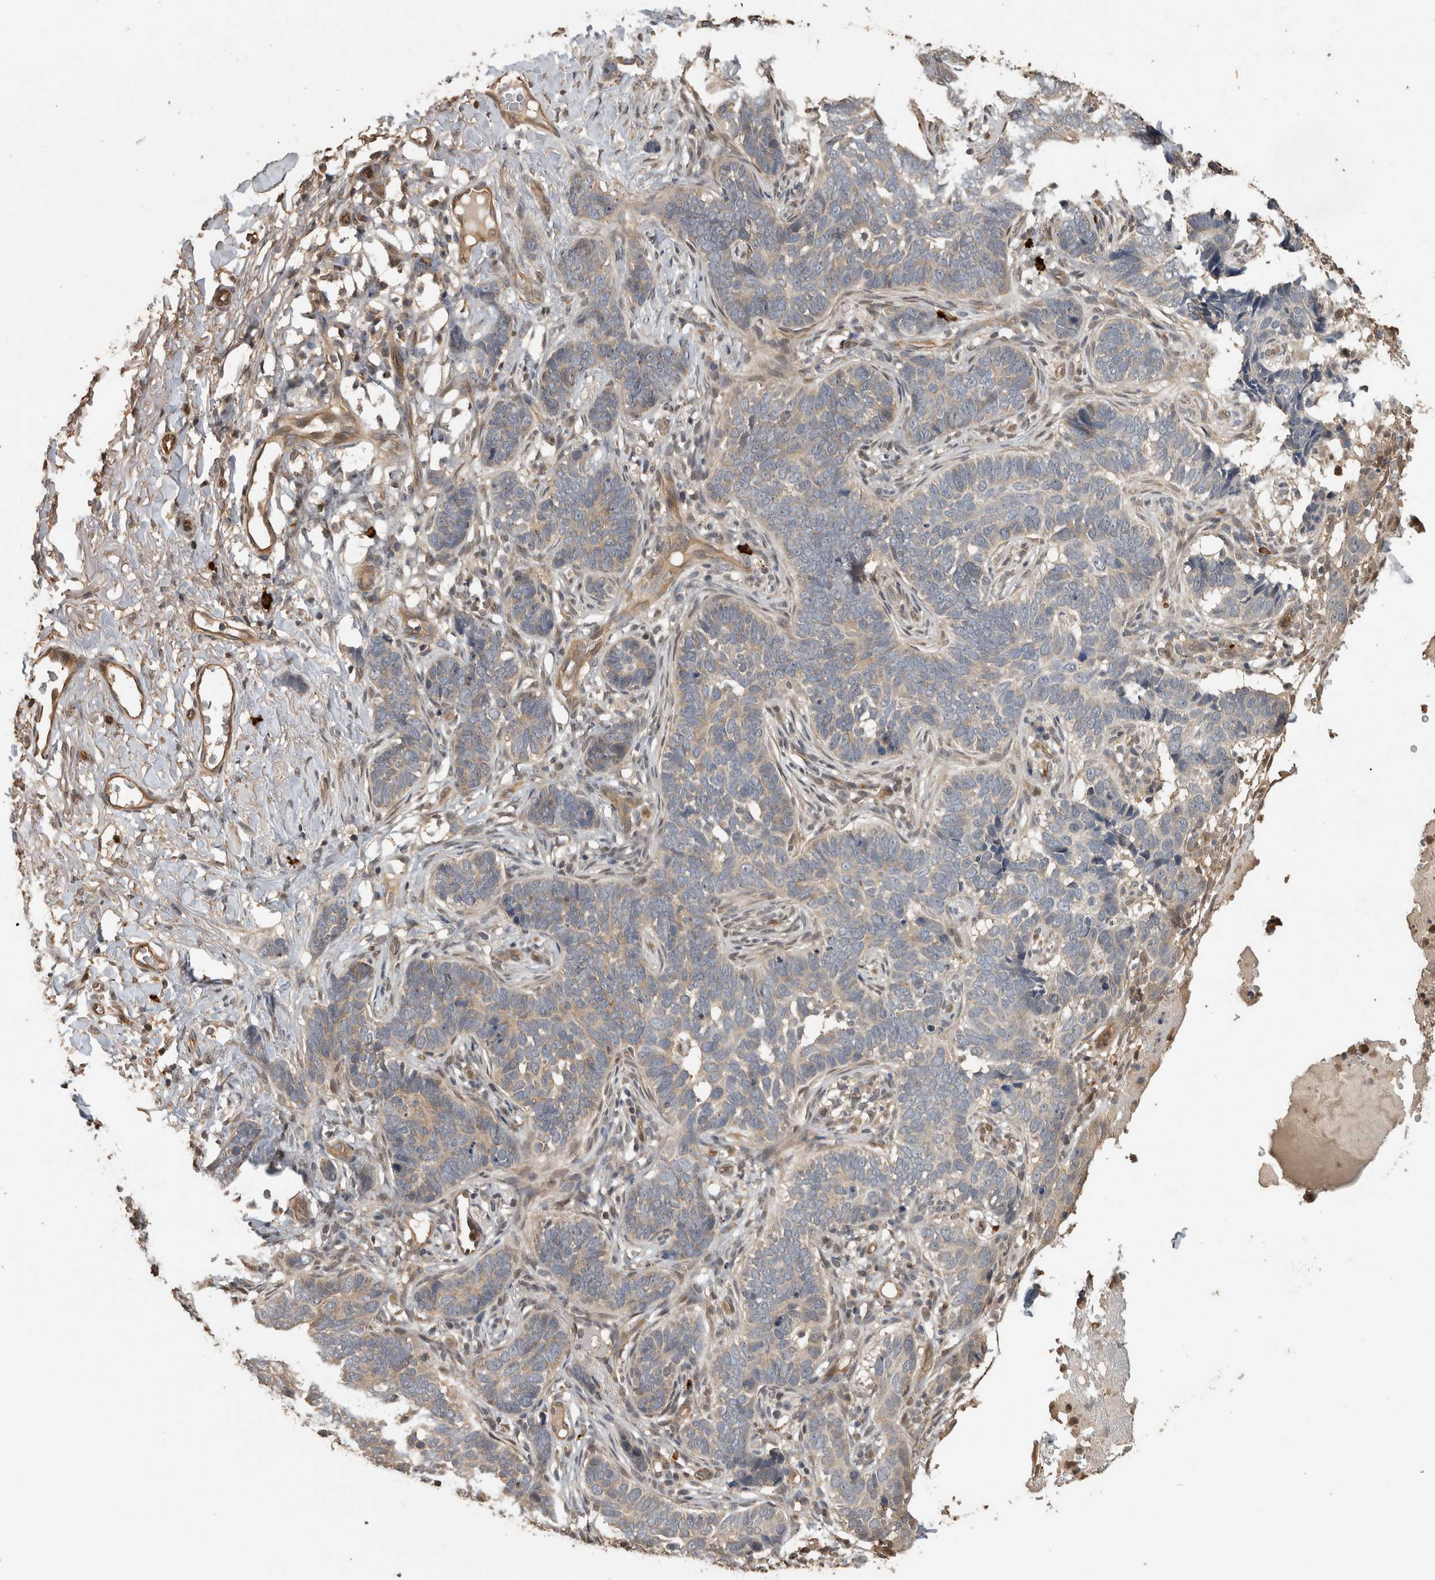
{"staining": {"intensity": "weak", "quantity": "25%-75%", "location": "cytoplasmic/membranous"}, "tissue": "skin cancer", "cell_type": "Tumor cells", "image_type": "cancer", "snomed": [{"axis": "morphology", "description": "Normal tissue, NOS"}, {"axis": "morphology", "description": "Basal cell carcinoma"}, {"axis": "topography", "description": "Skin"}], "caption": "IHC image of neoplastic tissue: skin cancer (basal cell carcinoma) stained using IHC displays low levels of weak protein expression localized specifically in the cytoplasmic/membranous of tumor cells, appearing as a cytoplasmic/membranous brown color.", "gene": "RHPN1", "patient": {"sex": "male", "age": 77}}